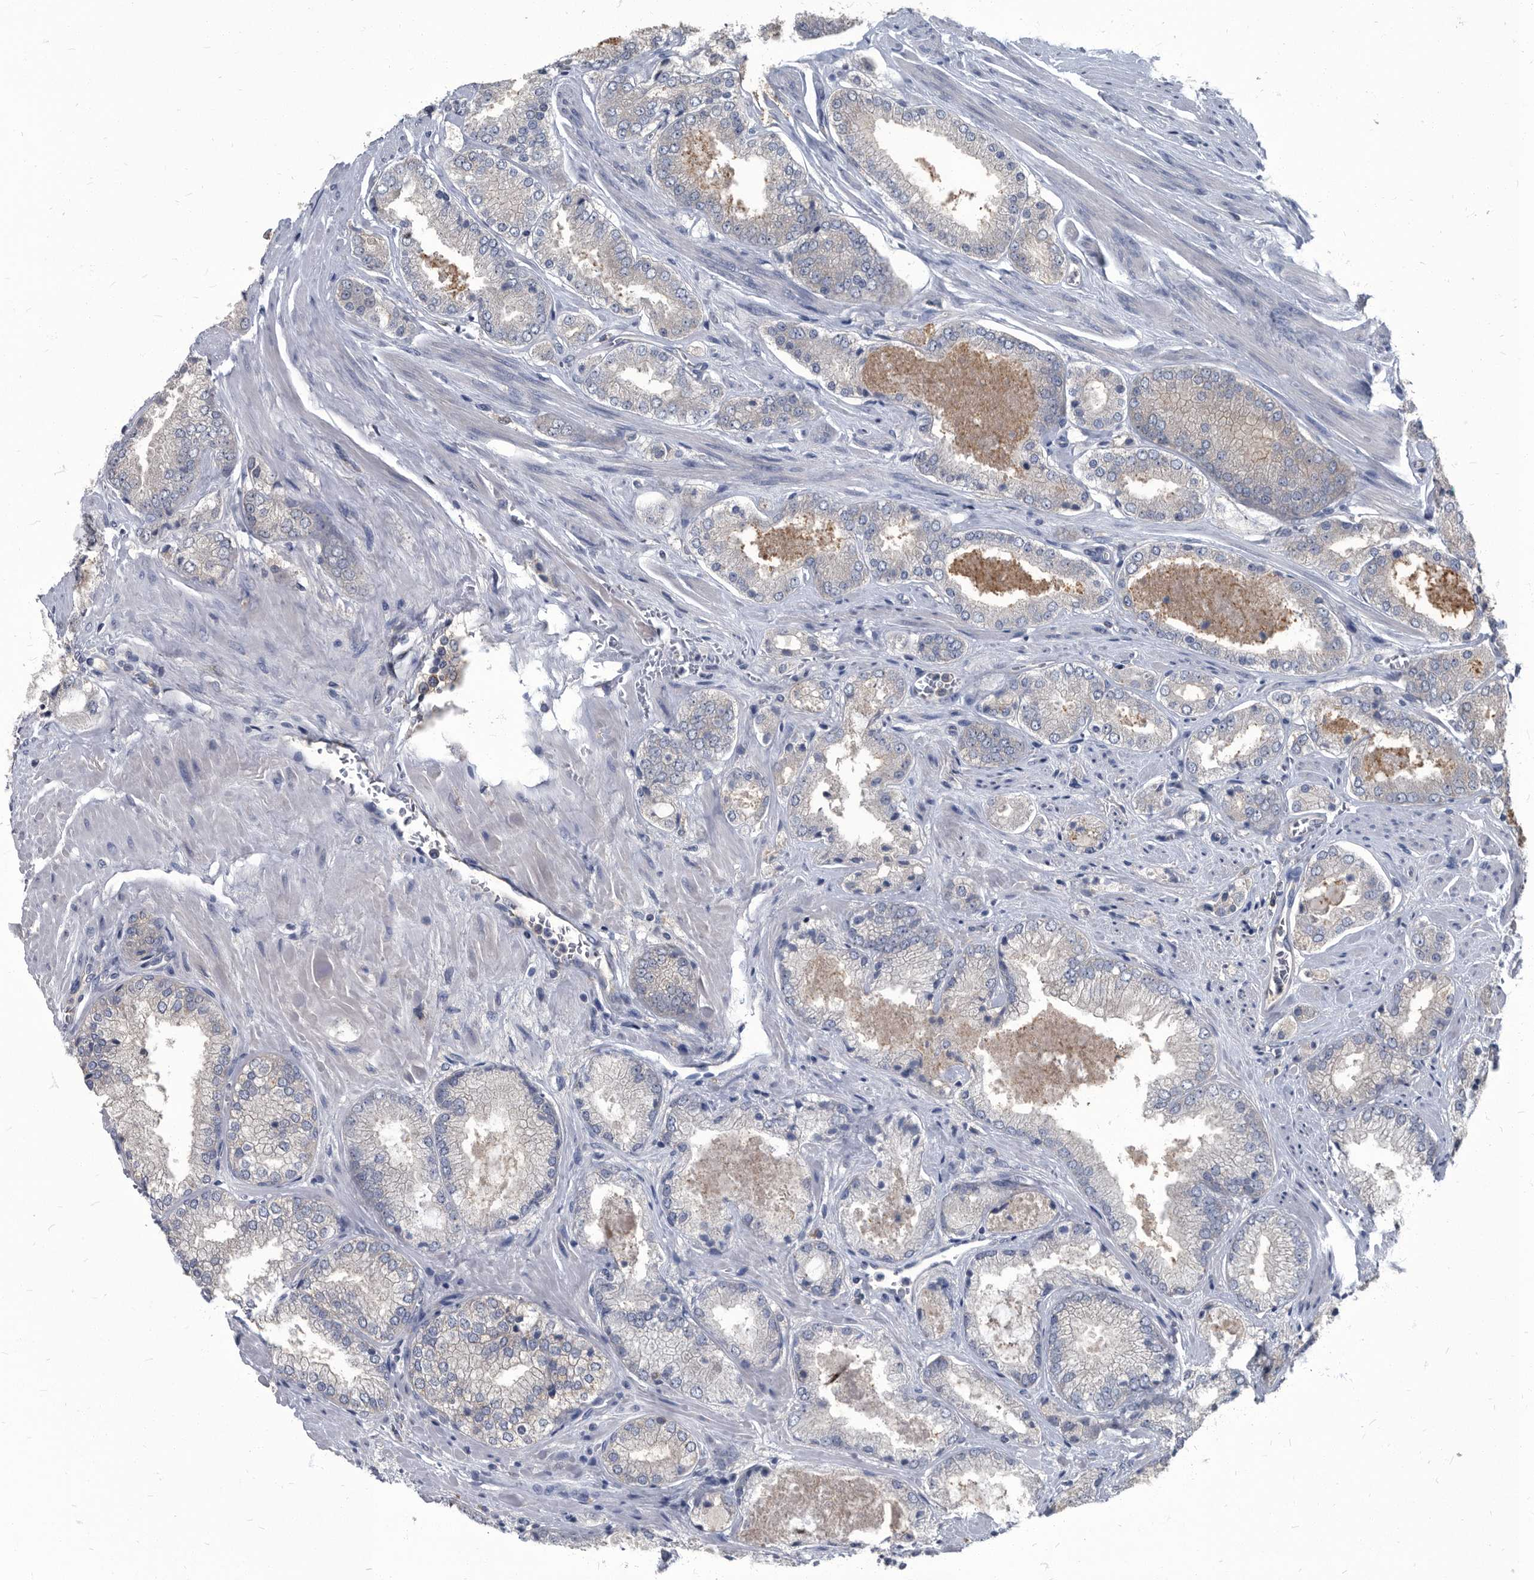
{"staining": {"intensity": "negative", "quantity": "none", "location": "none"}, "tissue": "prostate cancer", "cell_type": "Tumor cells", "image_type": "cancer", "snomed": [{"axis": "morphology", "description": "Adenocarcinoma, High grade"}, {"axis": "topography", "description": "Prostate"}], "caption": "A high-resolution histopathology image shows IHC staining of prostate high-grade adenocarcinoma, which exhibits no significant expression in tumor cells.", "gene": "CDV3", "patient": {"sex": "male", "age": 58}}